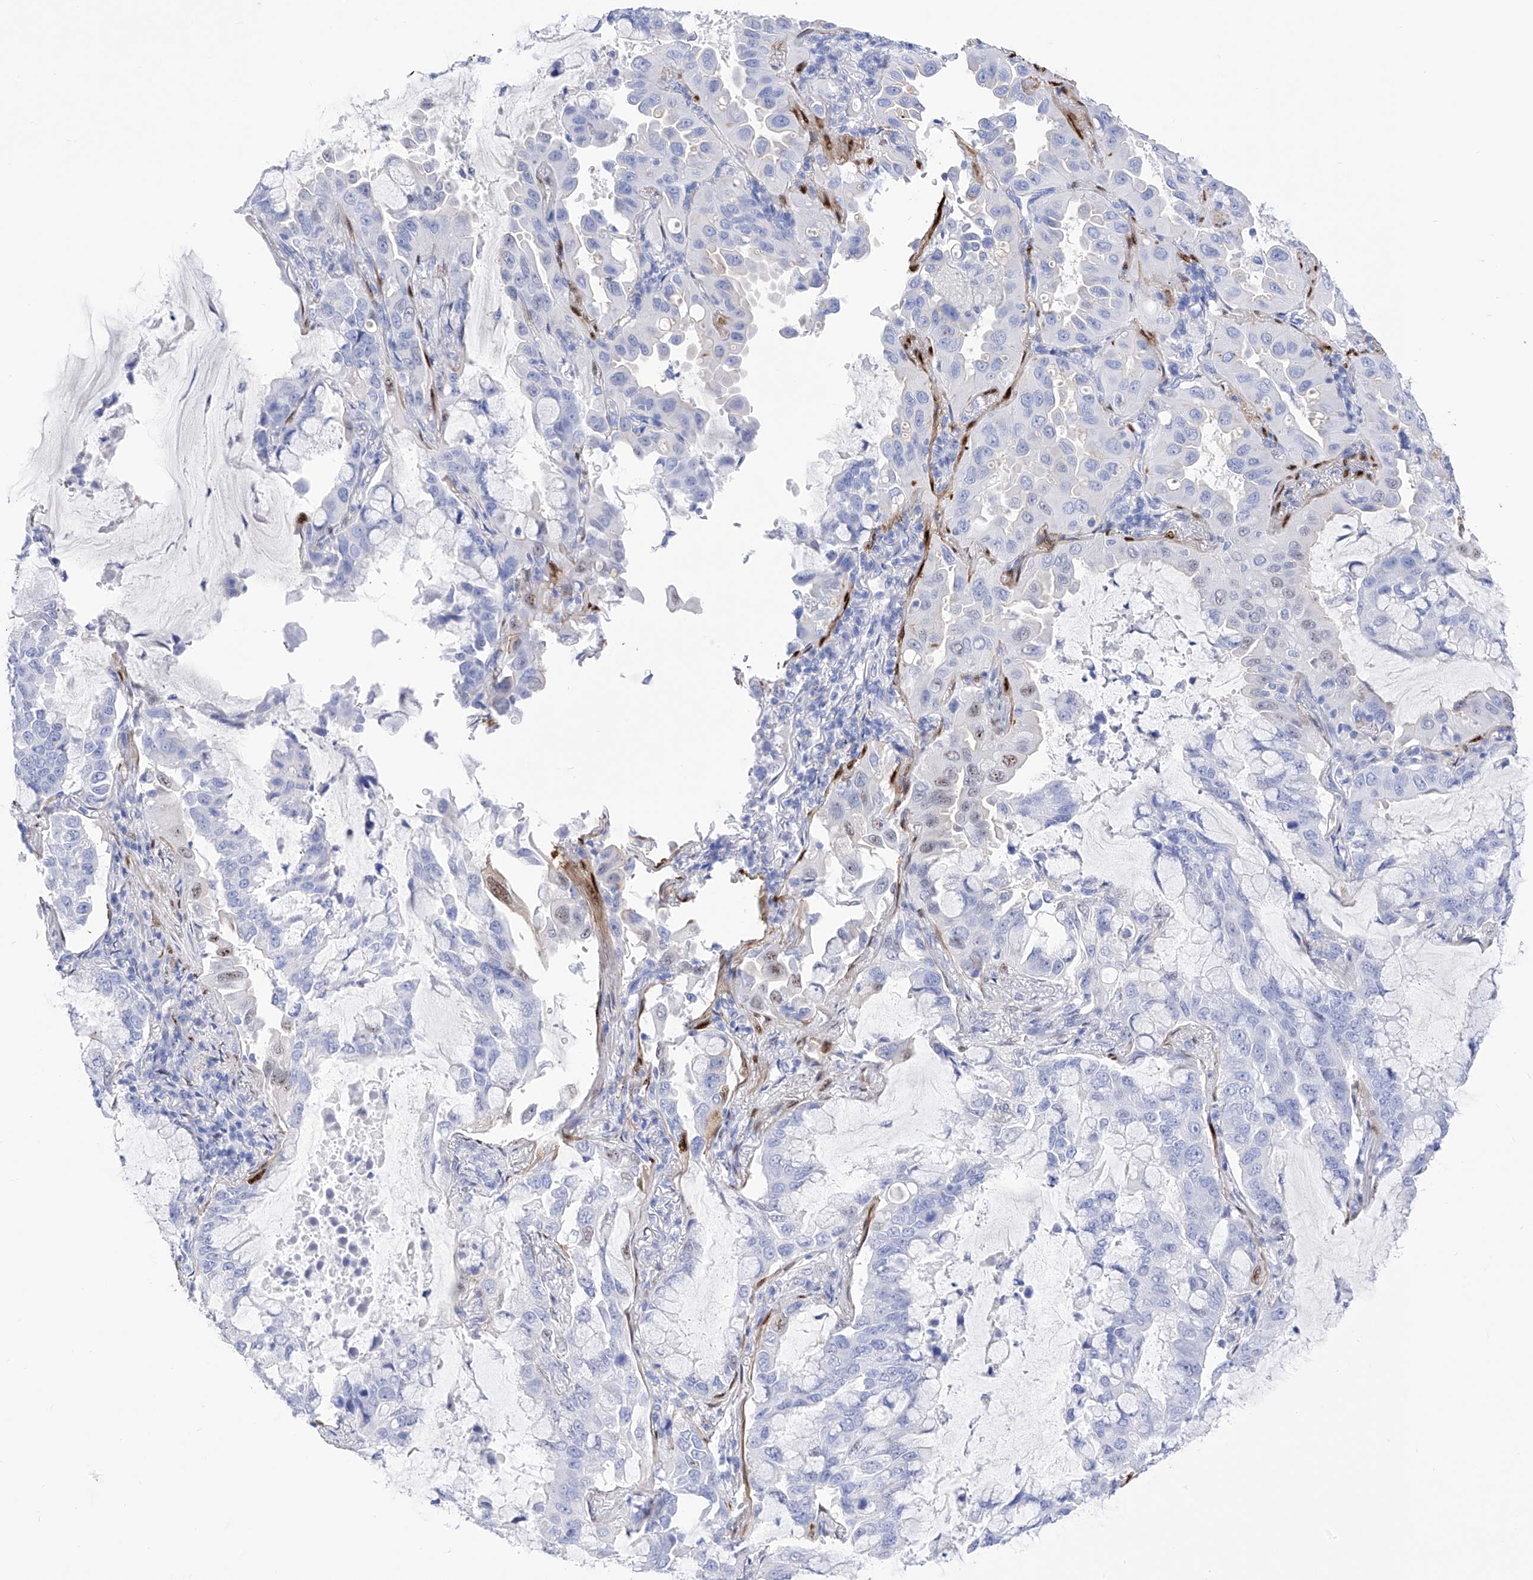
{"staining": {"intensity": "weak", "quantity": "<25%", "location": "nuclear"}, "tissue": "lung cancer", "cell_type": "Tumor cells", "image_type": "cancer", "snomed": [{"axis": "morphology", "description": "Adenocarcinoma, NOS"}, {"axis": "topography", "description": "Lung"}], "caption": "There is no significant positivity in tumor cells of lung adenocarcinoma.", "gene": "TRPC7", "patient": {"sex": "male", "age": 64}}